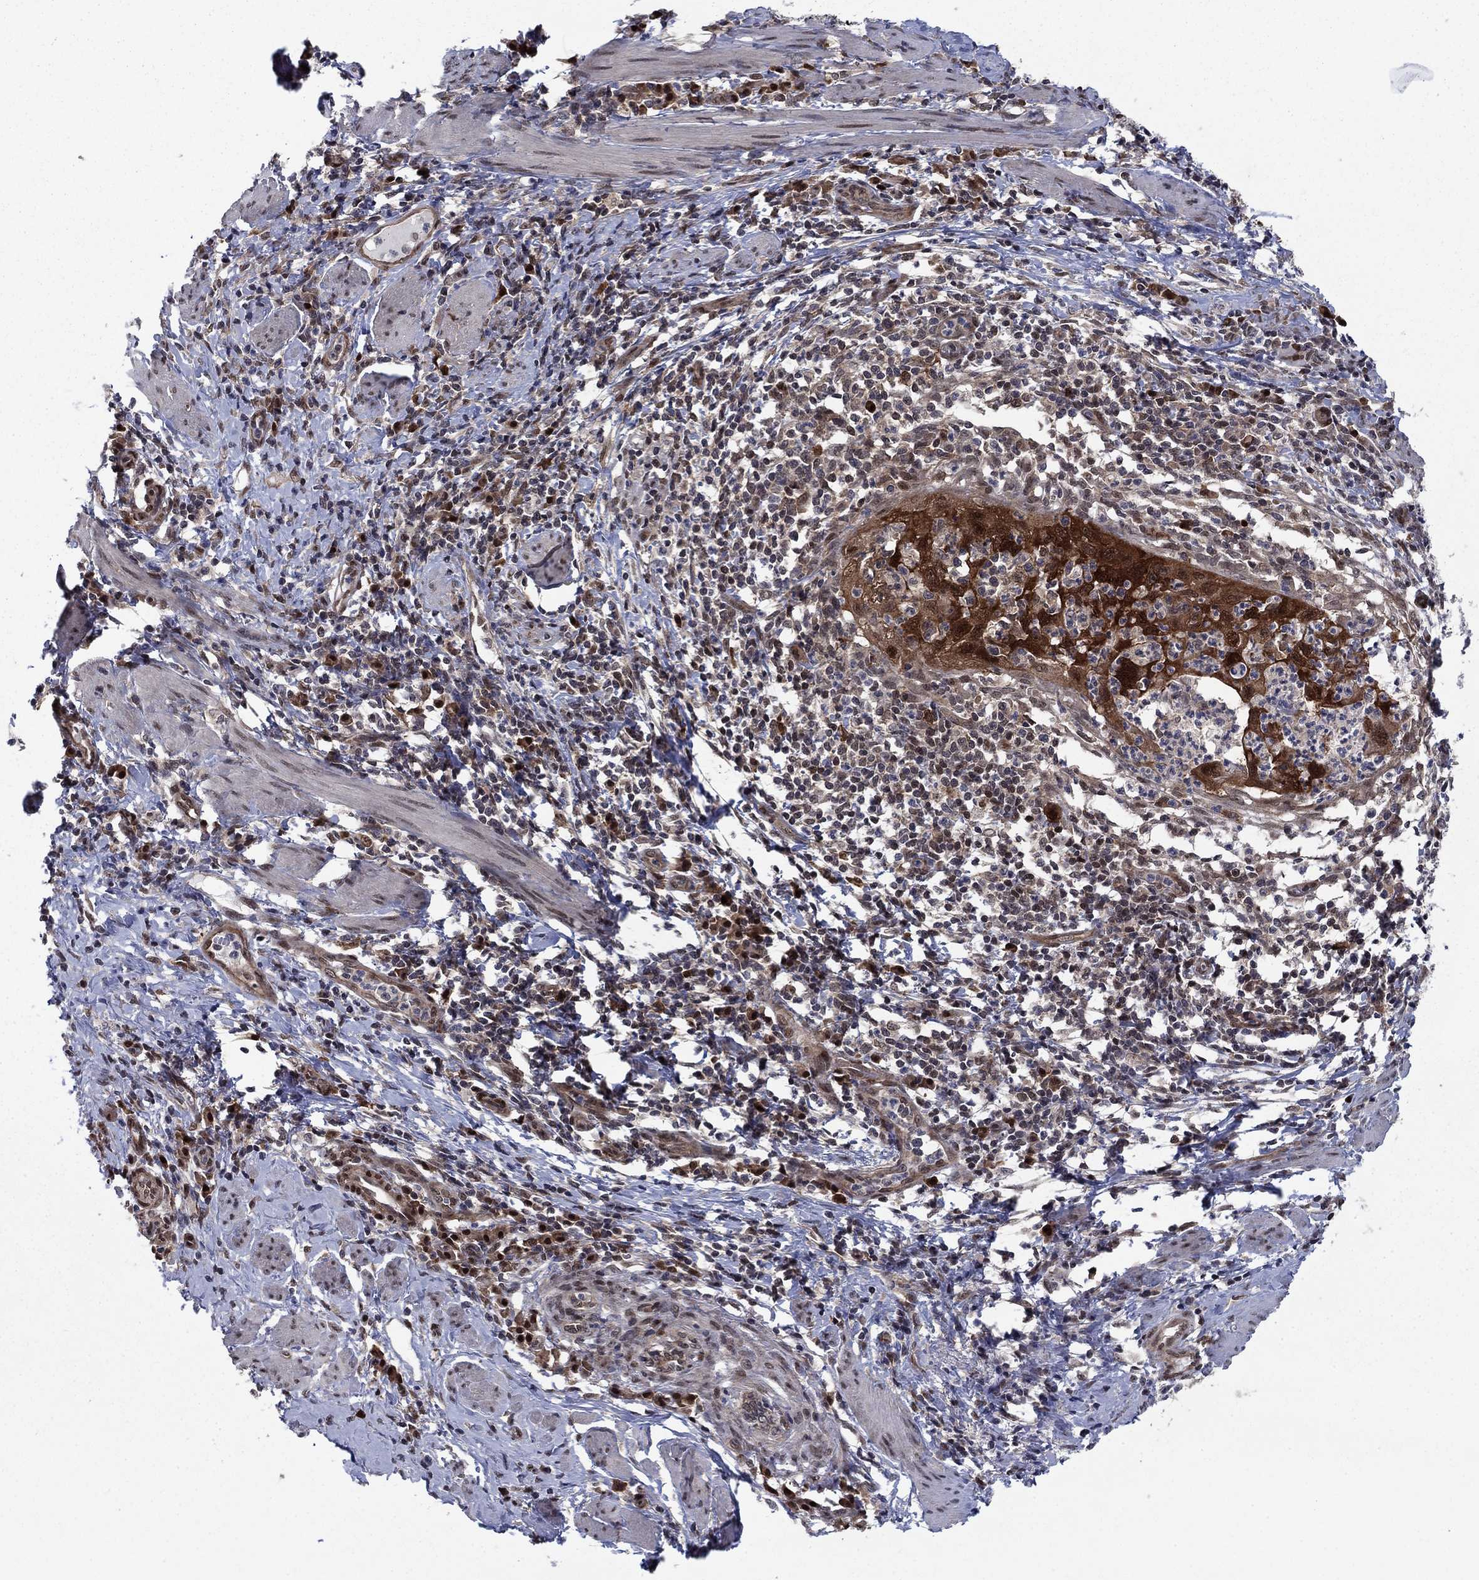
{"staining": {"intensity": "strong", "quantity": ">75%", "location": "cytoplasmic/membranous"}, "tissue": "cervical cancer", "cell_type": "Tumor cells", "image_type": "cancer", "snomed": [{"axis": "morphology", "description": "Squamous cell carcinoma, NOS"}, {"axis": "topography", "description": "Cervix"}], "caption": "This histopathology image reveals immunohistochemistry (IHC) staining of cervical squamous cell carcinoma, with high strong cytoplasmic/membranous expression in about >75% of tumor cells.", "gene": "FKBP4", "patient": {"sex": "female", "age": 26}}